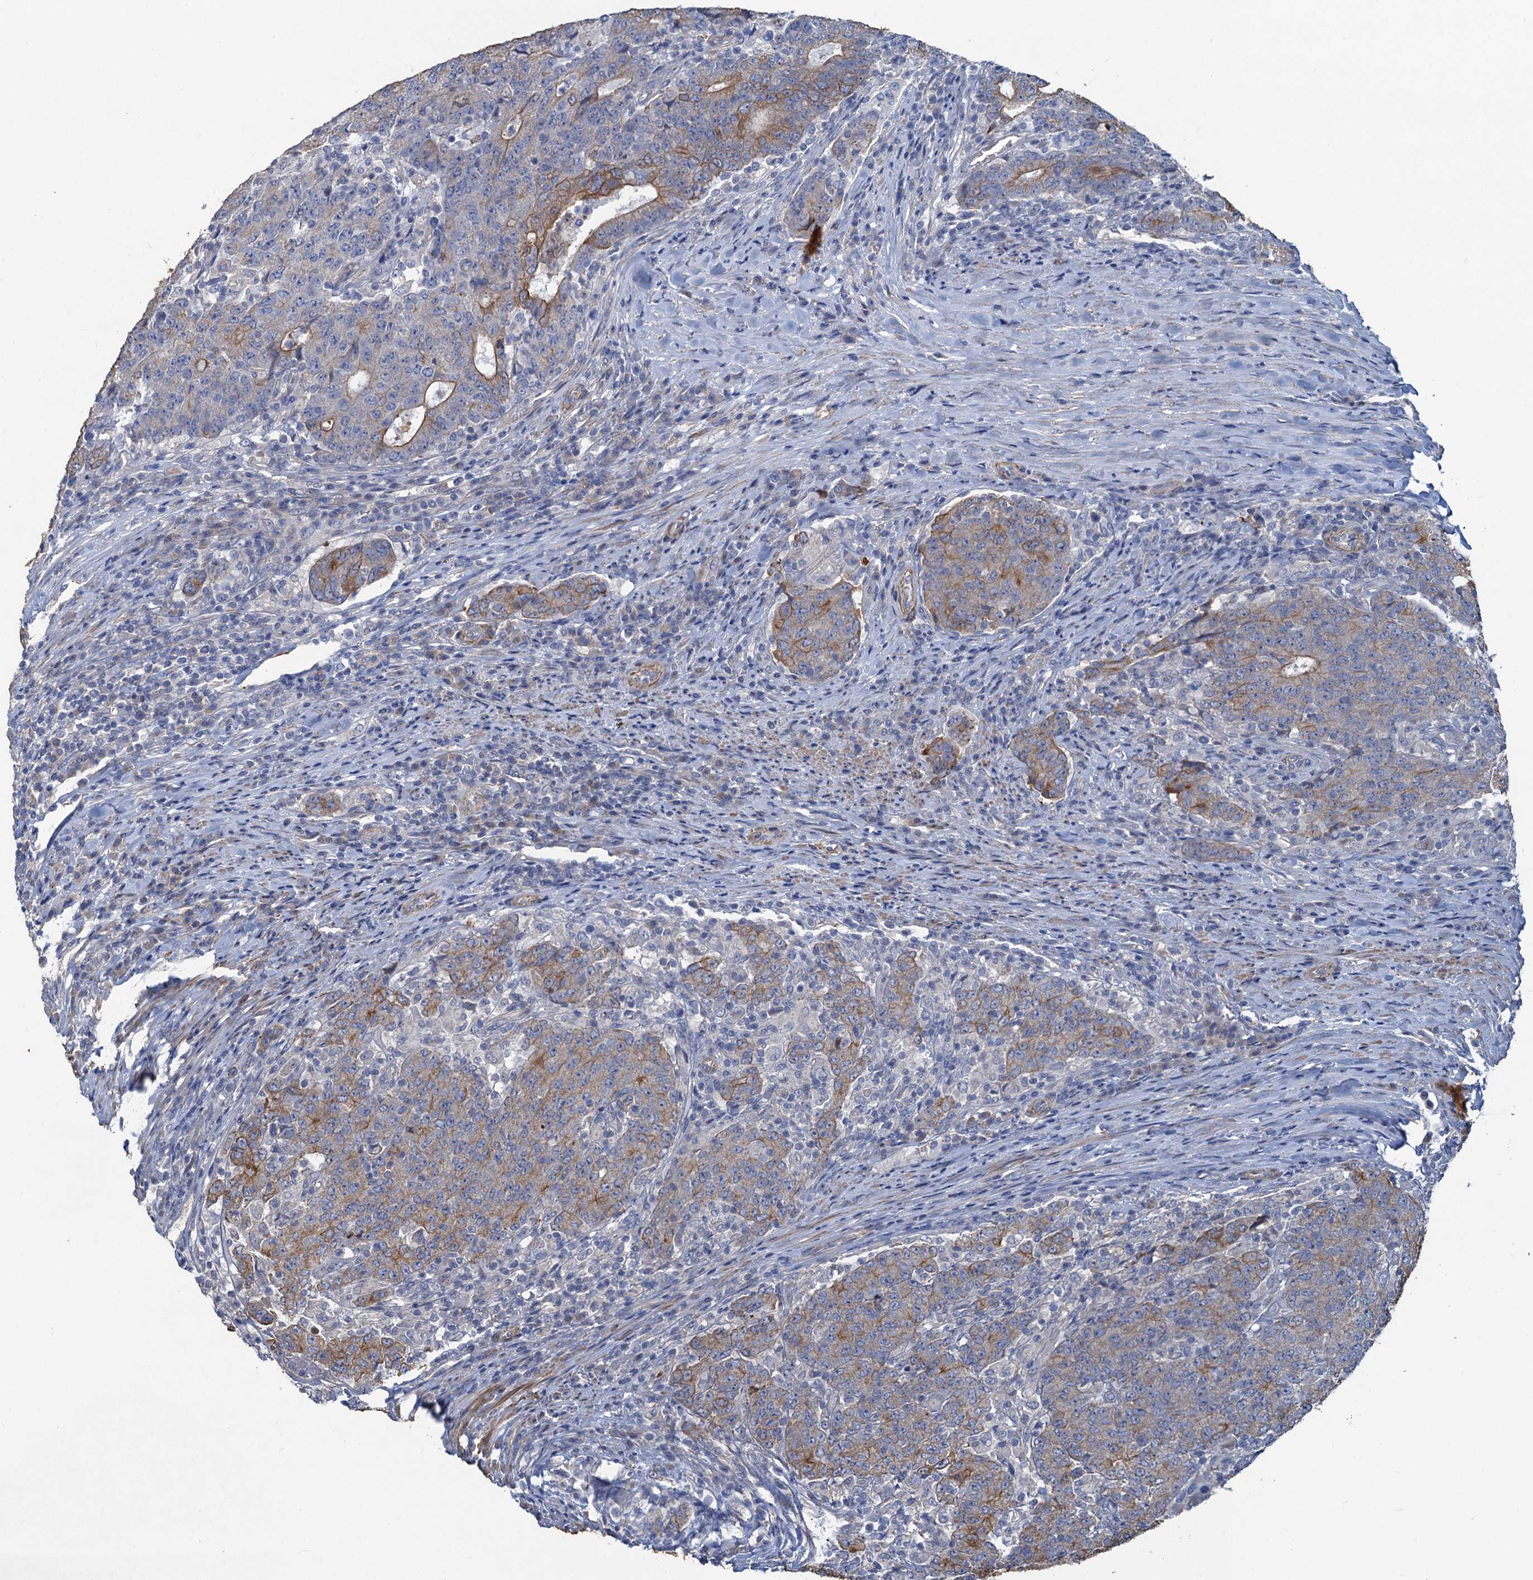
{"staining": {"intensity": "moderate", "quantity": "<25%", "location": "cytoplasmic/membranous"}, "tissue": "colorectal cancer", "cell_type": "Tumor cells", "image_type": "cancer", "snomed": [{"axis": "morphology", "description": "Adenocarcinoma, NOS"}, {"axis": "topography", "description": "Colon"}], "caption": "Immunohistochemistry micrograph of human colorectal adenocarcinoma stained for a protein (brown), which shows low levels of moderate cytoplasmic/membranous expression in approximately <25% of tumor cells.", "gene": "SMCO3", "patient": {"sex": "female", "age": 75}}